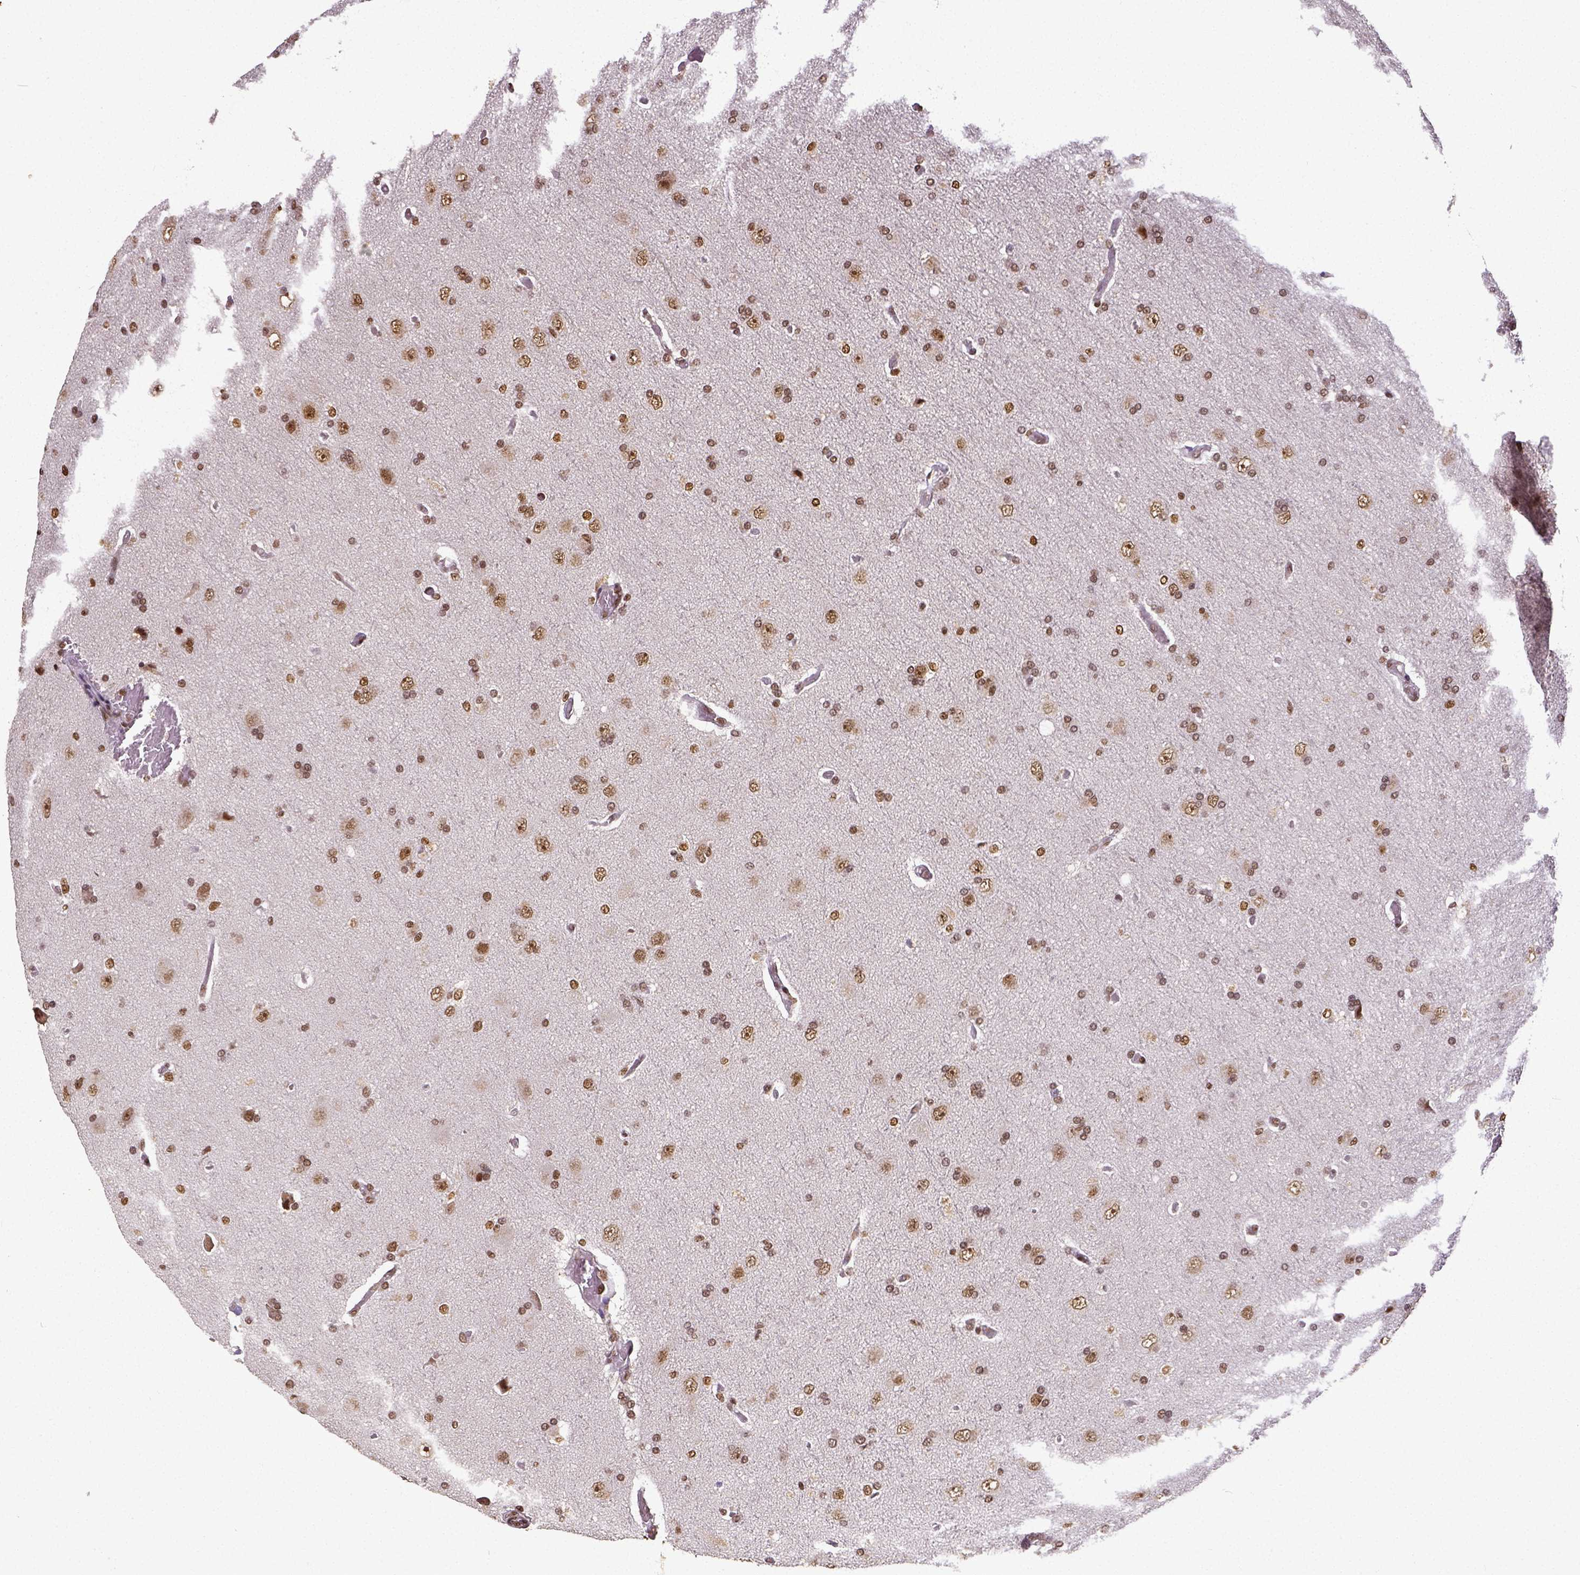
{"staining": {"intensity": "moderate", "quantity": ">75%", "location": "nuclear"}, "tissue": "glioma", "cell_type": "Tumor cells", "image_type": "cancer", "snomed": [{"axis": "morphology", "description": "Glioma, malignant, High grade"}, {"axis": "topography", "description": "Cerebral cortex"}], "caption": "This is an image of IHC staining of malignant glioma (high-grade), which shows moderate staining in the nuclear of tumor cells.", "gene": "ATRX", "patient": {"sex": "male", "age": 70}}